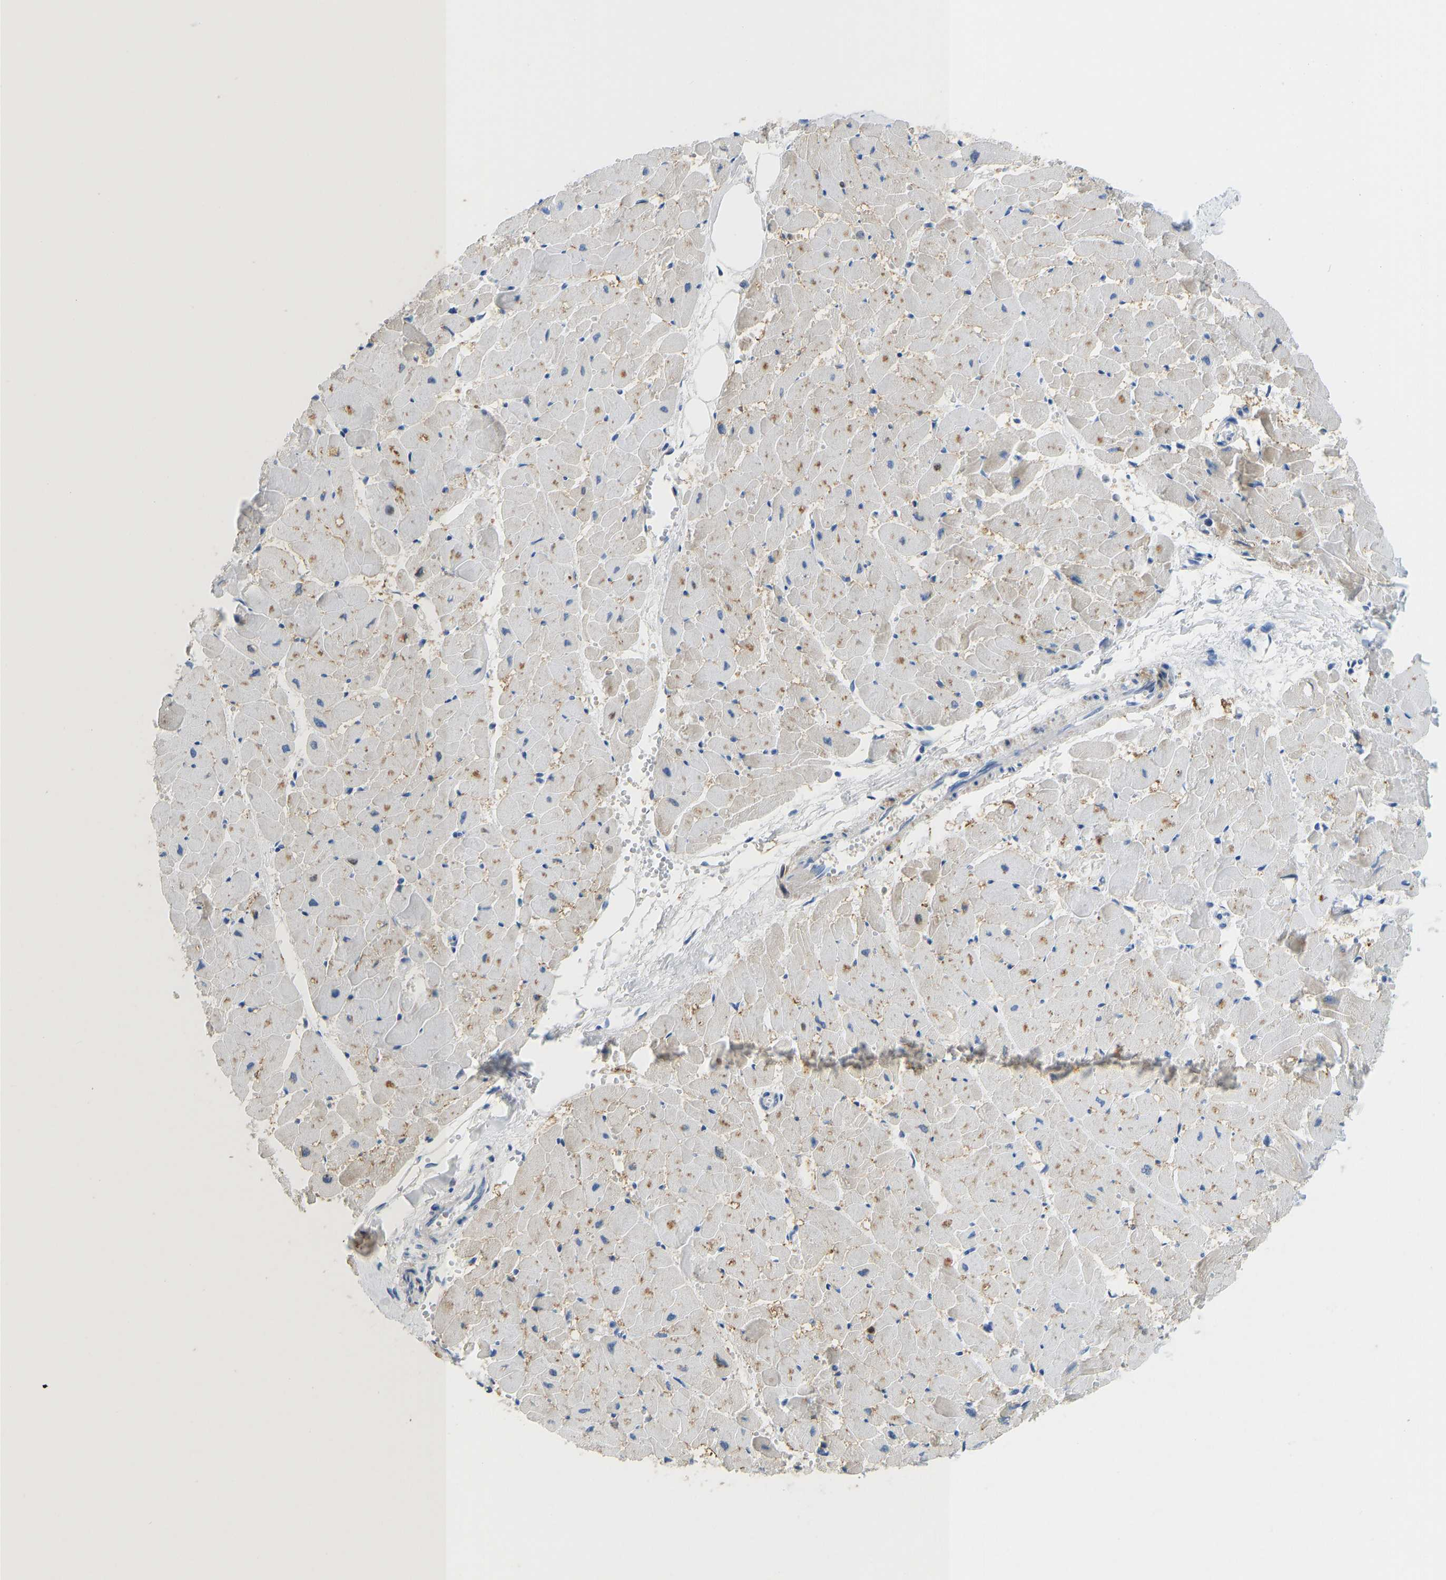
{"staining": {"intensity": "moderate", "quantity": "<25%", "location": "cytoplasmic/membranous"}, "tissue": "heart muscle", "cell_type": "Cardiomyocytes", "image_type": "normal", "snomed": [{"axis": "morphology", "description": "Normal tissue, NOS"}, {"axis": "topography", "description": "Heart"}], "caption": "The immunohistochemical stain shows moderate cytoplasmic/membranous staining in cardiomyocytes of benign heart muscle.", "gene": "TXNDC2", "patient": {"sex": "female", "age": 19}}